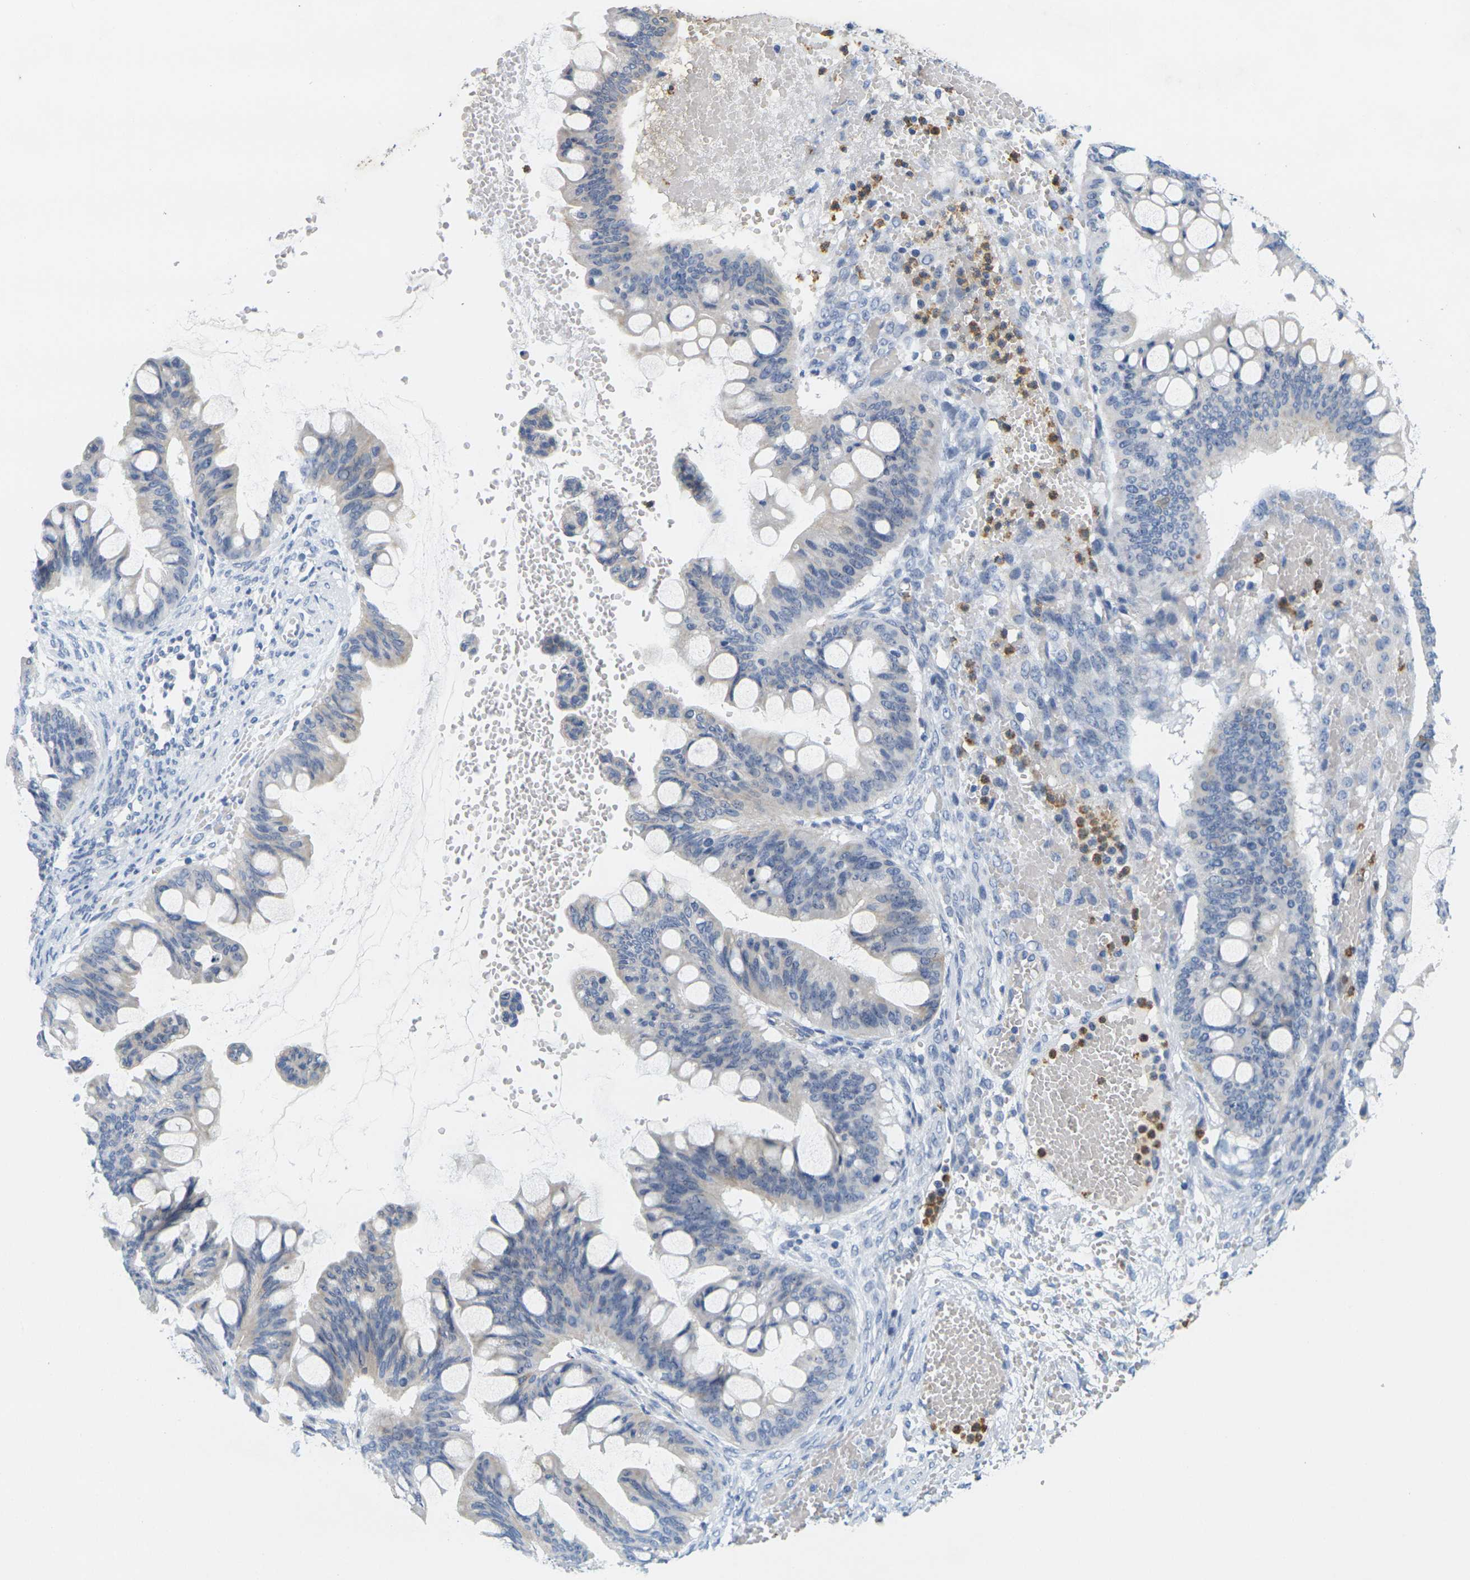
{"staining": {"intensity": "negative", "quantity": "none", "location": "none"}, "tissue": "ovarian cancer", "cell_type": "Tumor cells", "image_type": "cancer", "snomed": [{"axis": "morphology", "description": "Cystadenocarcinoma, mucinous, NOS"}, {"axis": "topography", "description": "Ovary"}], "caption": "Immunohistochemistry (IHC) histopathology image of neoplastic tissue: human mucinous cystadenocarcinoma (ovarian) stained with DAB shows no significant protein positivity in tumor cells. (Immunohistochemistry (IHC), brightfield microscopy, high magnification).", "gene": "KLK5", "patient": {"sex": "female", "age": 73}}